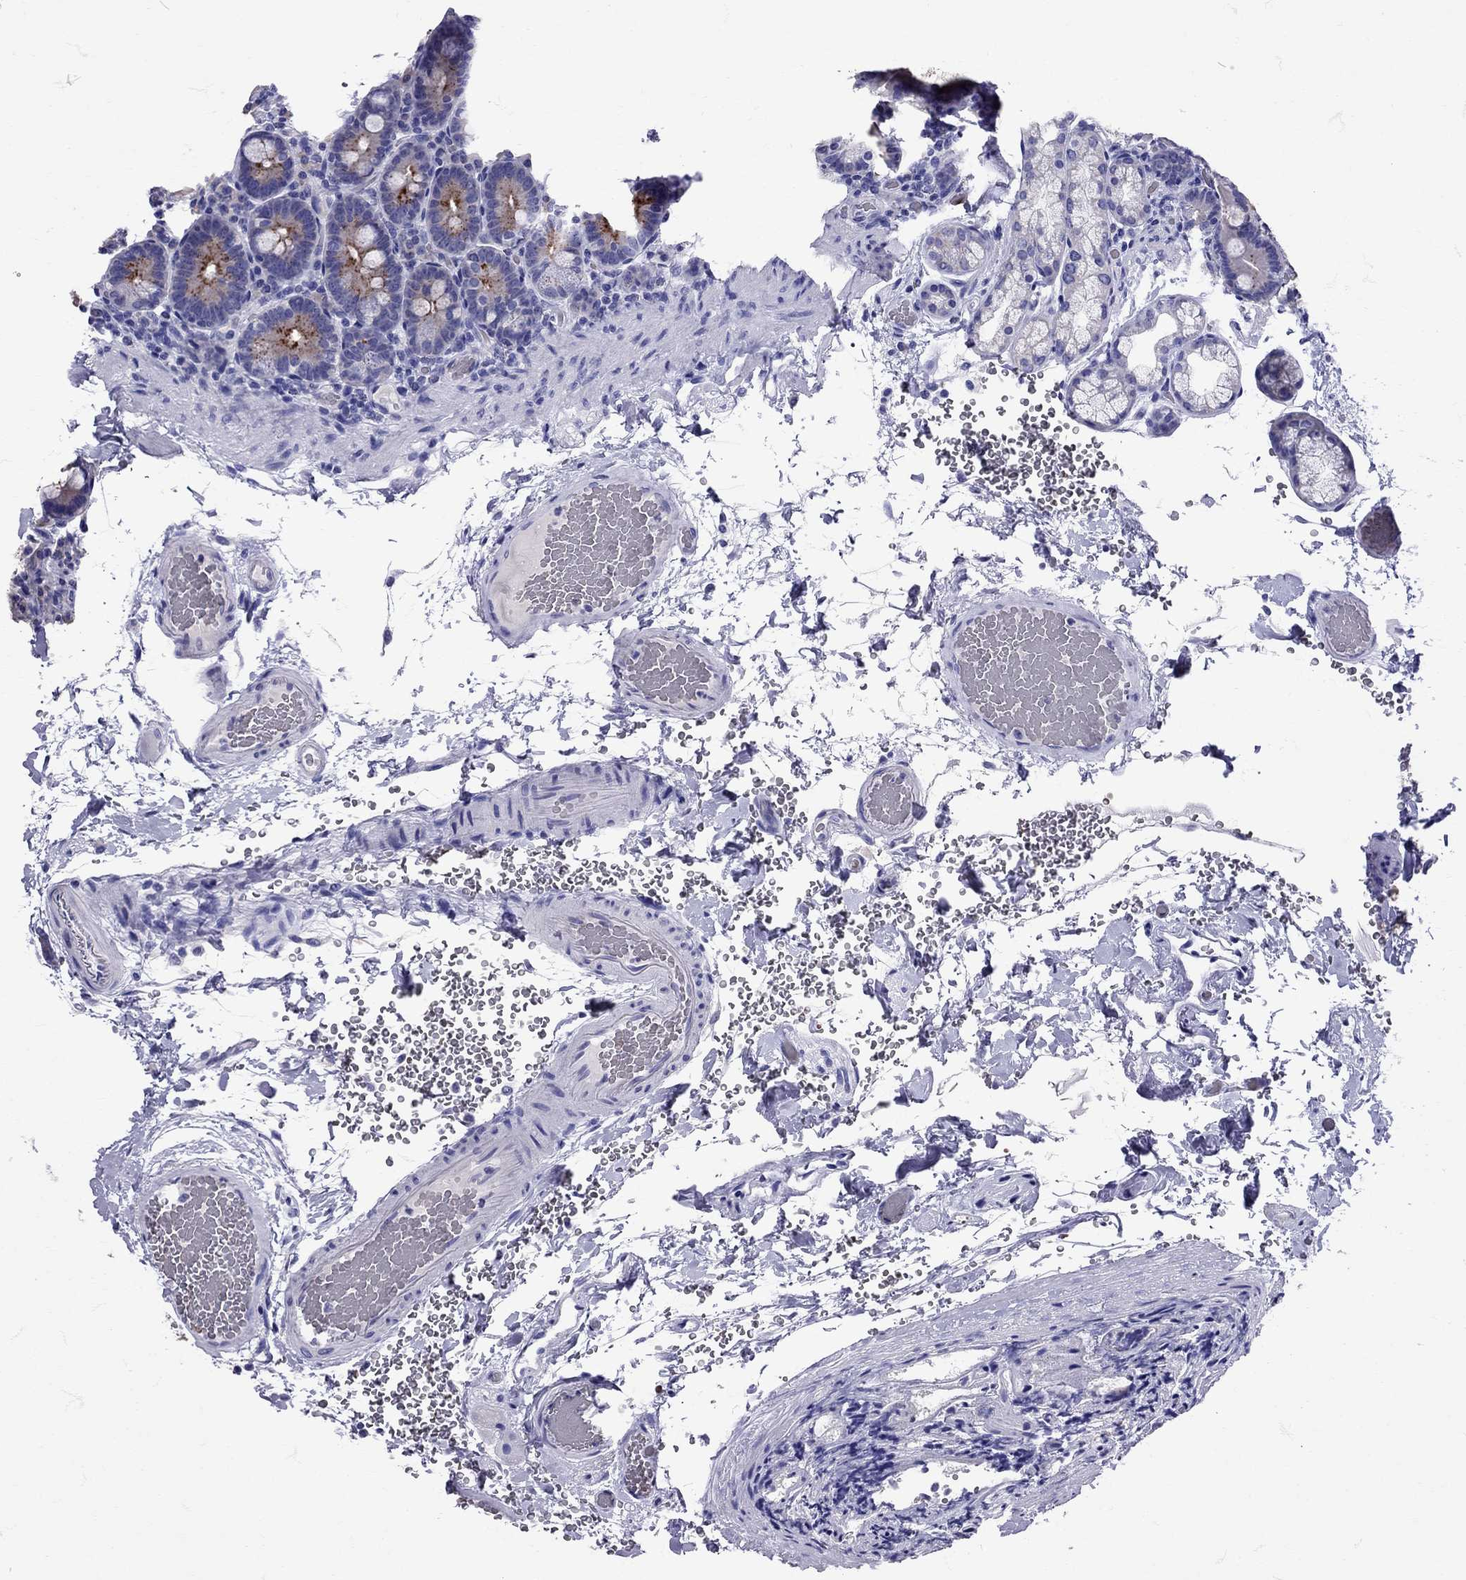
{"staining": {"intensity": "strong", "quantity": "<25%", "location": "cytoplasmic/membranous"}, "tissue": "duodenum", "cell_type": "Glandular cells", "image_type": "normal", "snomed": [{"axis": "morphology", "description": "Normal tissue, NOS"}, {"axis": "topography", "description": "Duodenum"}], "caption": "Immunohistochemistry photomicrograph of benign duodenum: human duodenum stained using immunohistochemistry displays medium levels of strong protein expression localized specifically in the cytoplasmic/membranous of glandular cells, appearing as a cytoplasmic/membranous brown color.", "gene": "TBR1", "patient": {"sex": "female", "age": 62}}